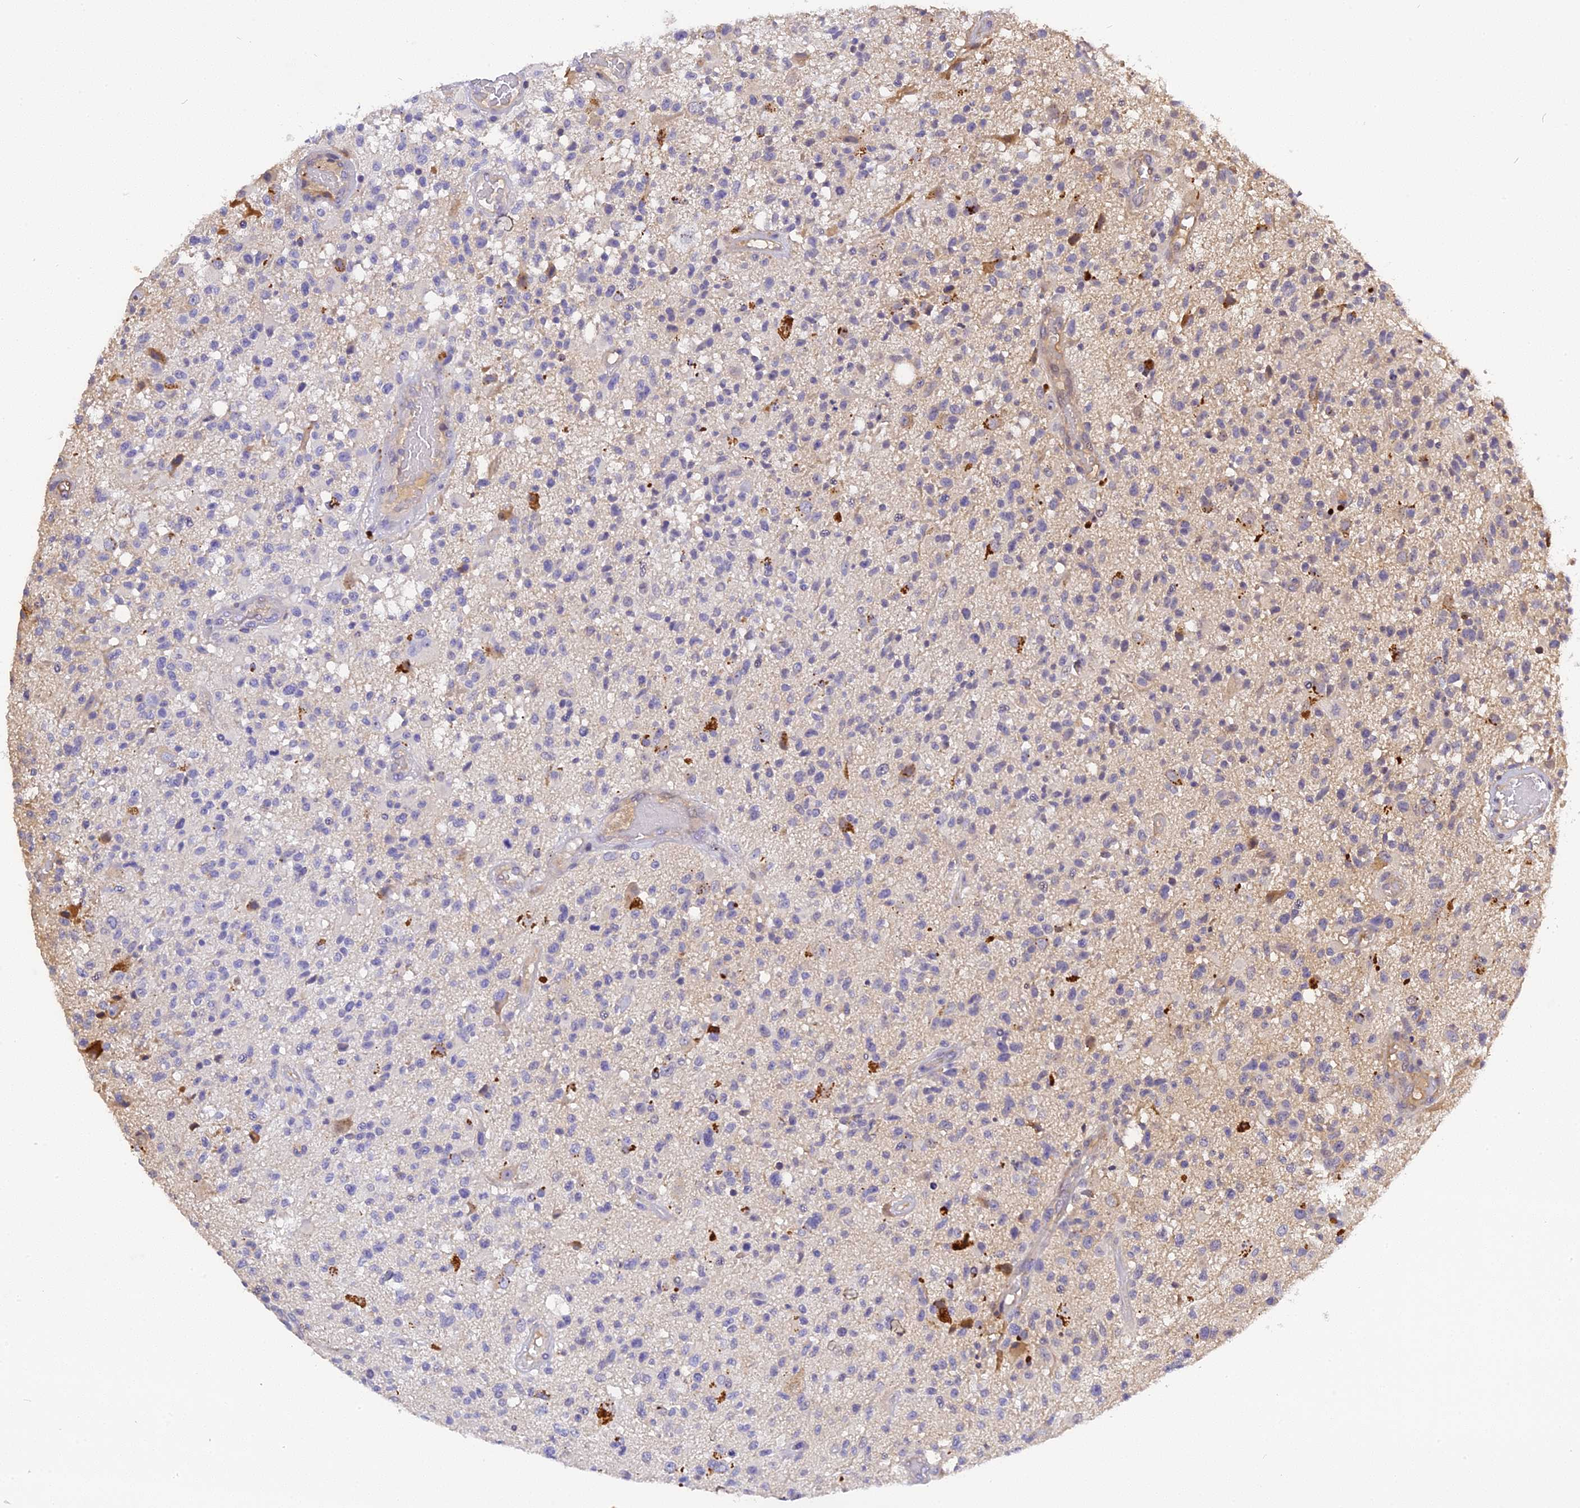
{"staining": {"intensity": "negative", "quantity": "none", "location": "none"}, "tissue": "glioma", "cell_type": "Tumor cells", "image_type": "cancer", "snomed": [{"axis": "morphology", "description": "Glioma, malignant, High grade"}, {"axis": "morphology", "description": "Glioblastoma, NOS"}, {"axis": "topography", "description": "Brain"}], "caption": "Immunohistochemical staining of glioma demonstrates no significant expression in tumor cells.", "gene": "FNIP2", "patient": {"sex": "male", "age": 60}}